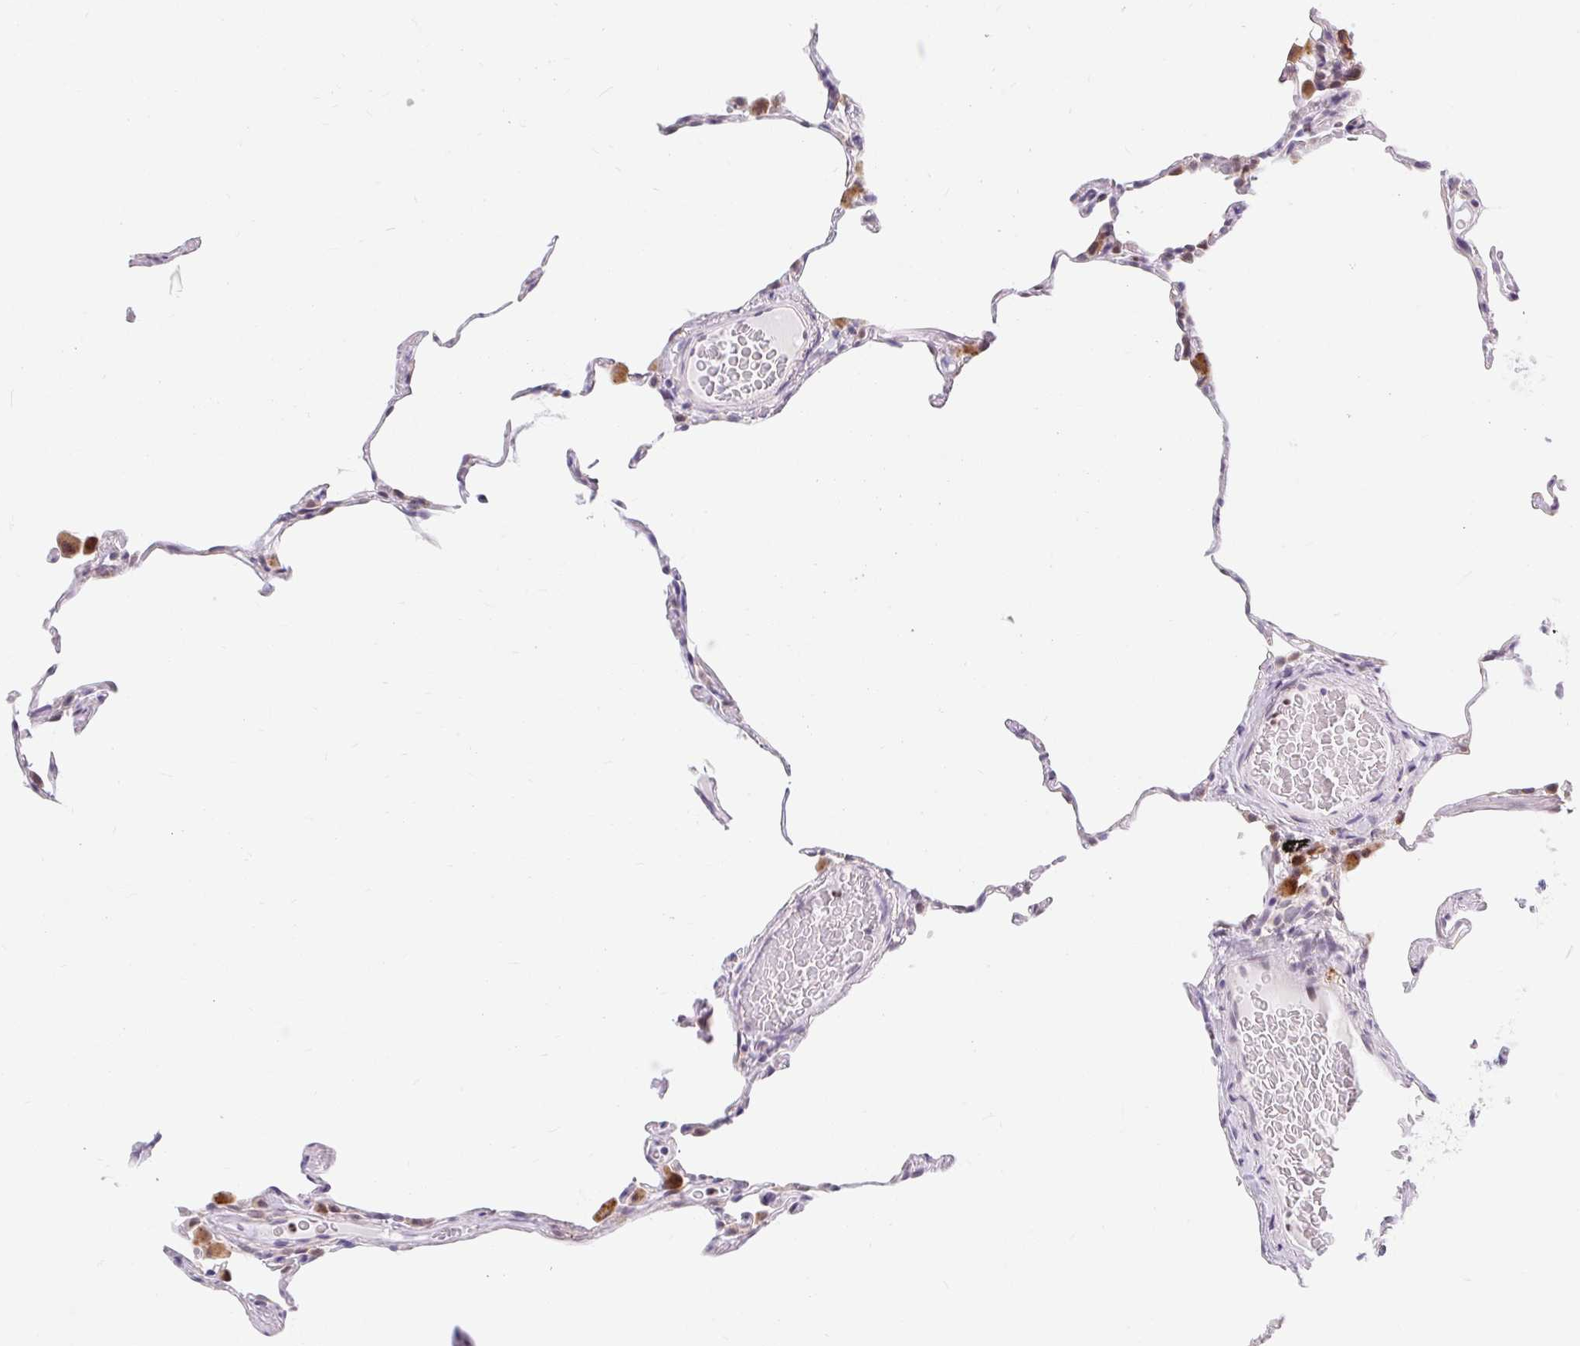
{"staining": {"intensity": "moderate", "quantity": "<25%", "location": "cytoplasmic/membranous"}, "tissue": "lung", "cell_type": "Alveolar cells", "image_type": "normal", "snomed": [{"axis": "morphology", "description": "Normal tissue, NOS"}, {"axis": "topography", "description": "Lung"}], "caption": "Normal lung was stained to show a protein in brown. There is low levels of moderate cytoplasmic/membranous expression in approximately <25% of alveolar cells.", "gene": "SRSF10", "patient": {"sex": "female", "age": 57}}